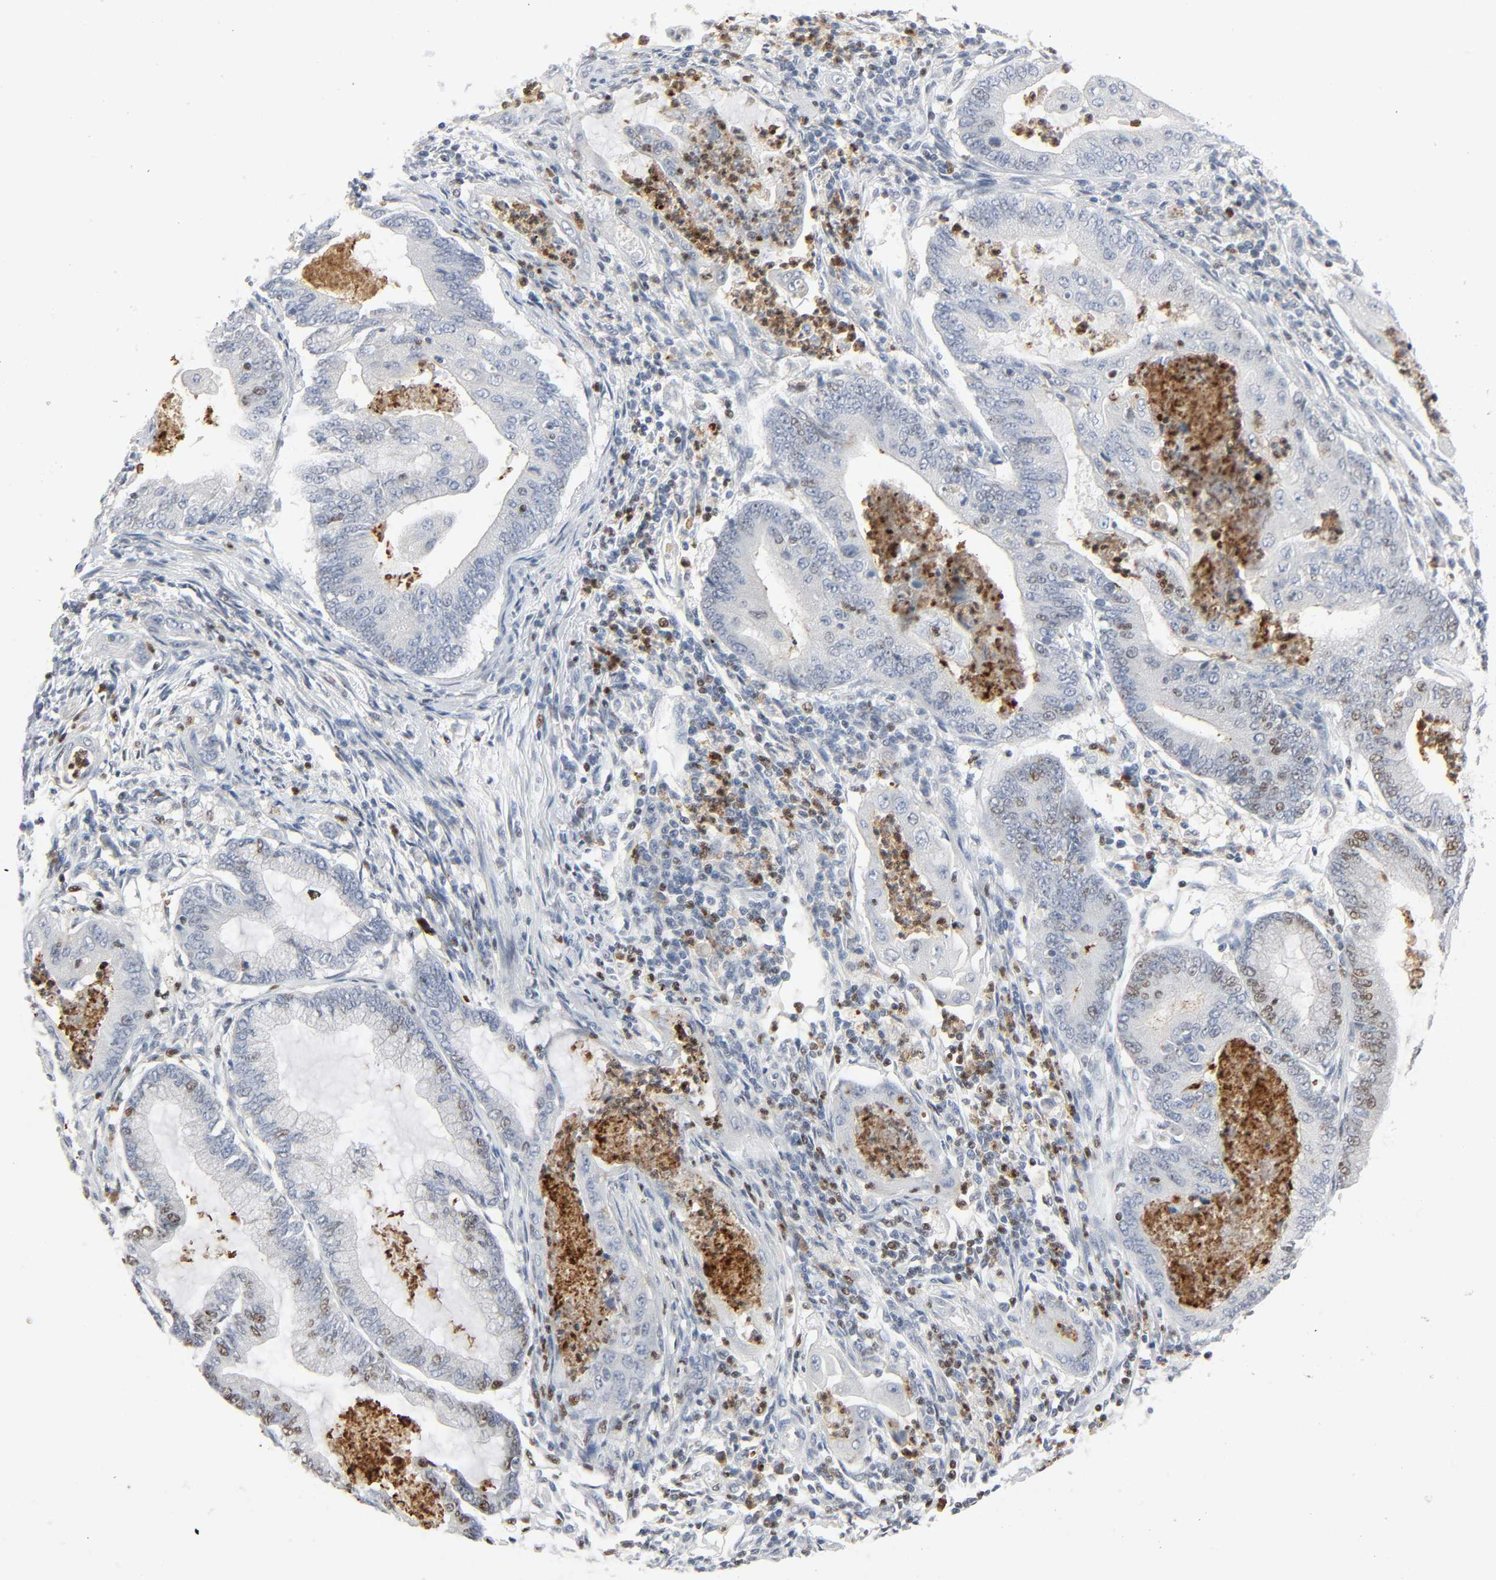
{"staining": {"intensity": "moderate", "quantity": "<25%", "location": "nuclear"}, "tissue": "endometrial cancer", "cell_type": "Tumor cells", "image_type": "cancer", "snomed": [{"axis": "morphology", "description": "Adenocarcinoma, NOS"}, {"axis": "topography", "description": "Endometrium"}], "caption": "Endometrial cancer (adenocarcinoma) stained with DAB immunohistochemistry reveals low levels of moderate nuclear staining in approximately <25% of tumor cells. The staining was performed using DAB, with brown indicating positive protein expression. Nuclei are stained blue with hematoxylin.", "gene": "CREBBP", "patient": {"sex": "female", "age": 42}}